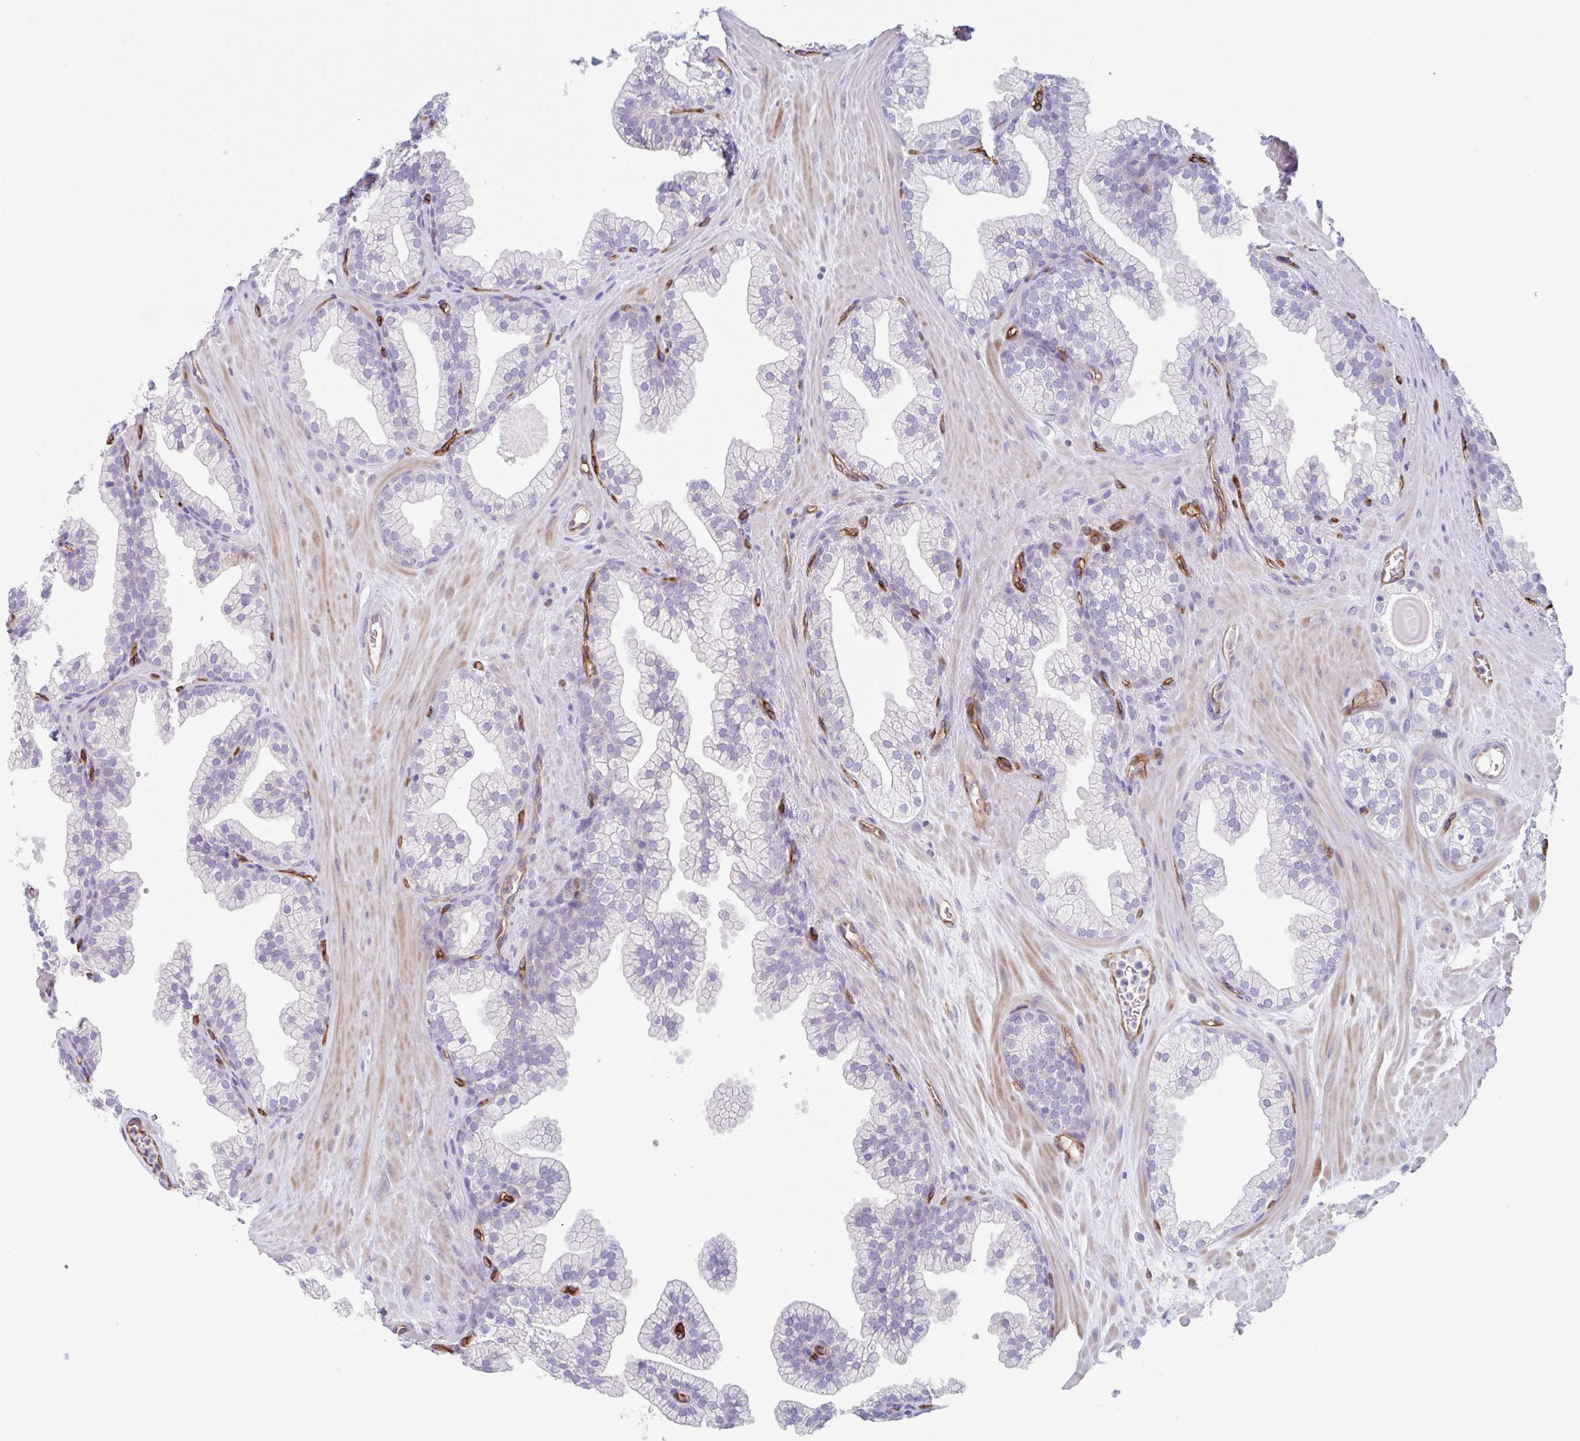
{"staining": {"intensity": "negative", "quantity": "none", "location": "none"}, "tissue": "prostate", "cell_type": "Glandular cells", "image_type": "normal", "snomed": [{"axis": "morphology", "description": "Normal tissue, NOS"}, {"axis": "topography", "description": "Prostate"}, {"axis": "topography", "description": "Peripheral nerve tissue"}], "caption": "Histopathology image shows no significant protein expression in glandular cells of unremarkable prostate. The staining is performed using DAB brown chromogen with nuclei counter-stained in using hematoxylin.", "gene": "EHD4", "patient": {"sex": "male", "age": 61}}